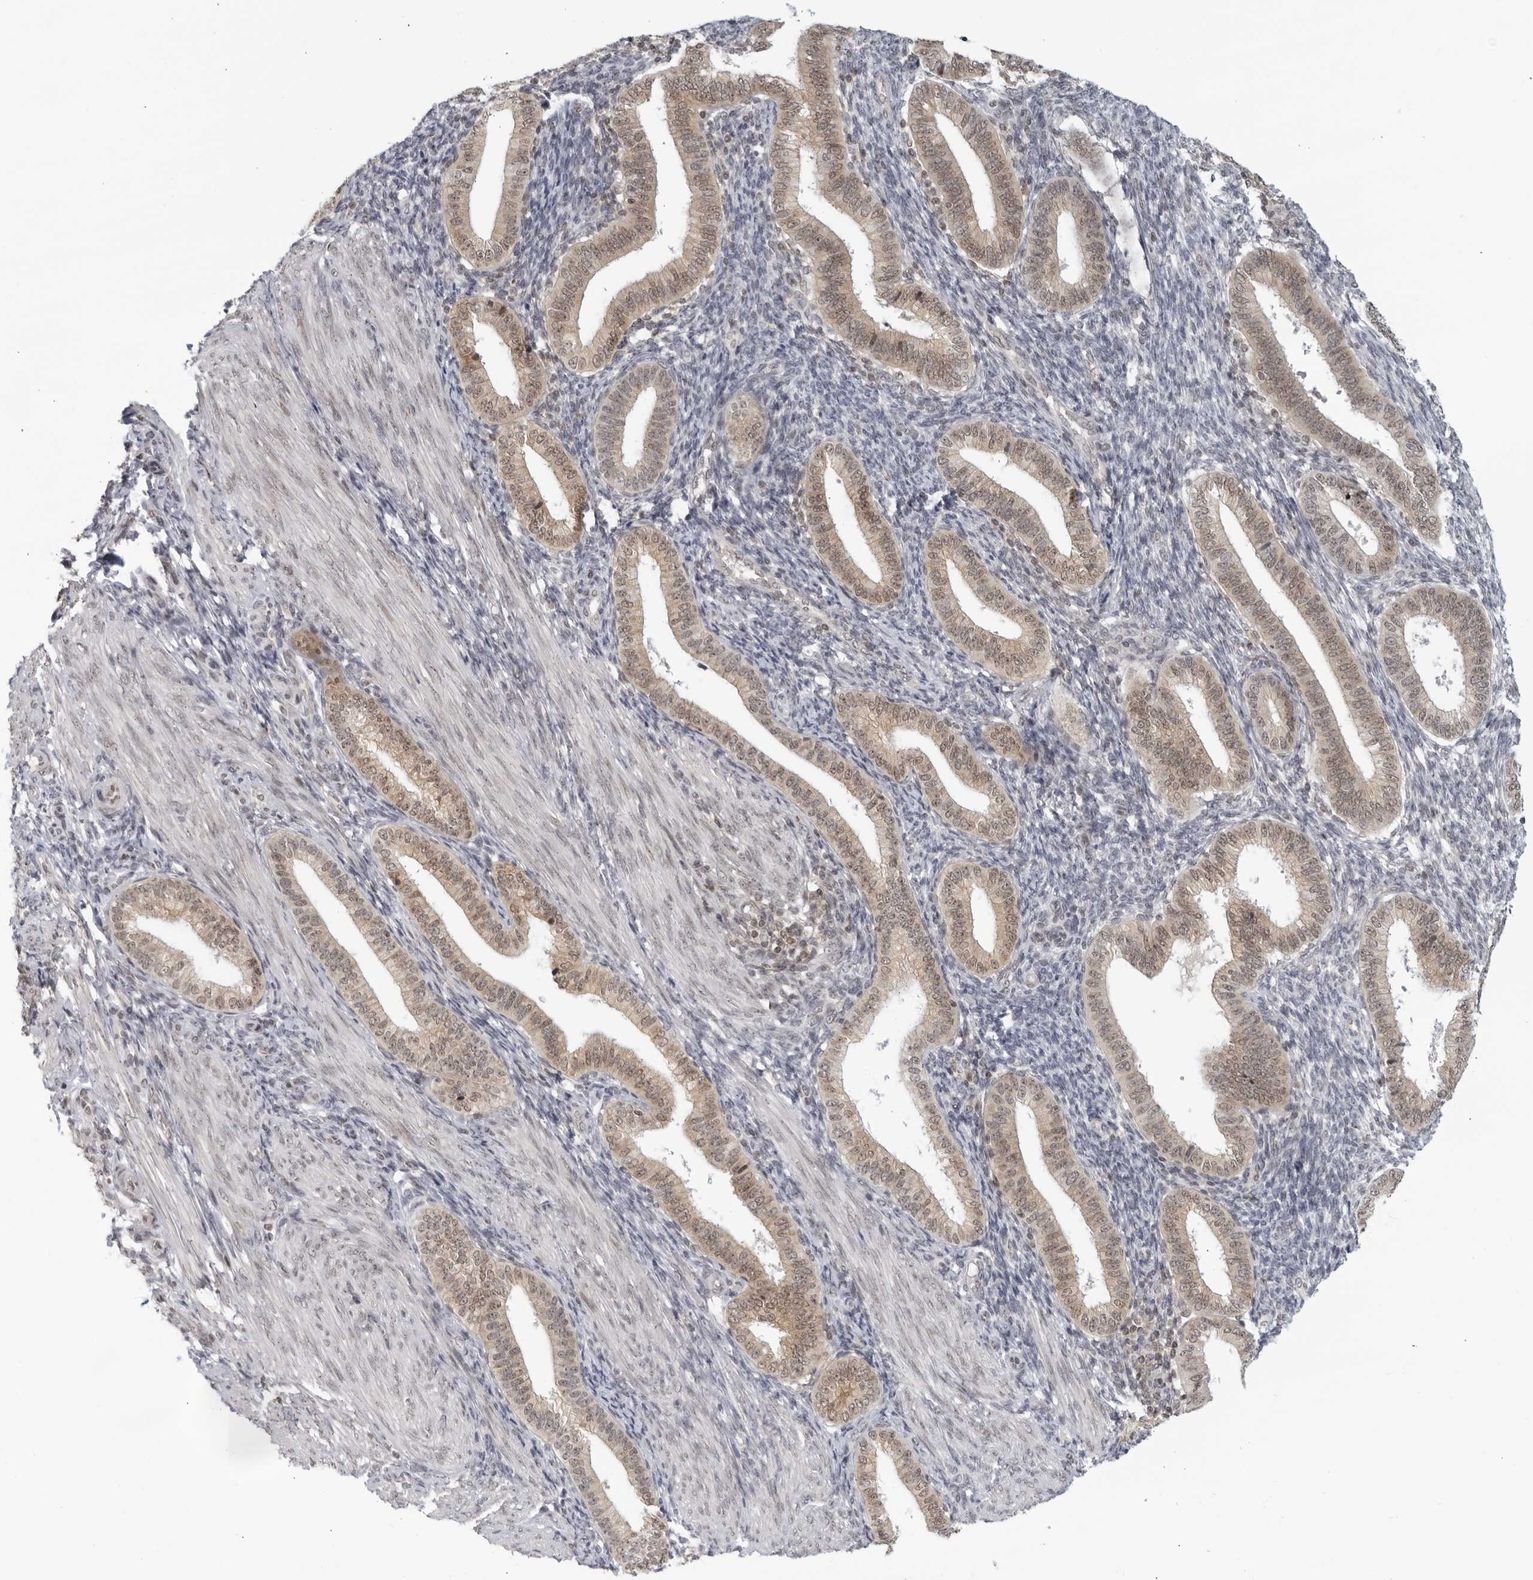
{"staining": {"intensity": "negative", "quantity": "none", "location": "none"}, "tissue": "endometrium", "cell_type": "Cells in endometrial stroma", "image_type": "normal", "snomed": [{"axis": "morphology", "description": "Normal tissue, NOS"}, {"axis": "topography", "description": "Endometrium"}], "caption": "Unremarkable endometrium was stained to show a protein in brown. There is no significant expression in cells in endometrial stroma.", "gene": "CC2D1B", "patient": {"sex": "female", "age": 39}}